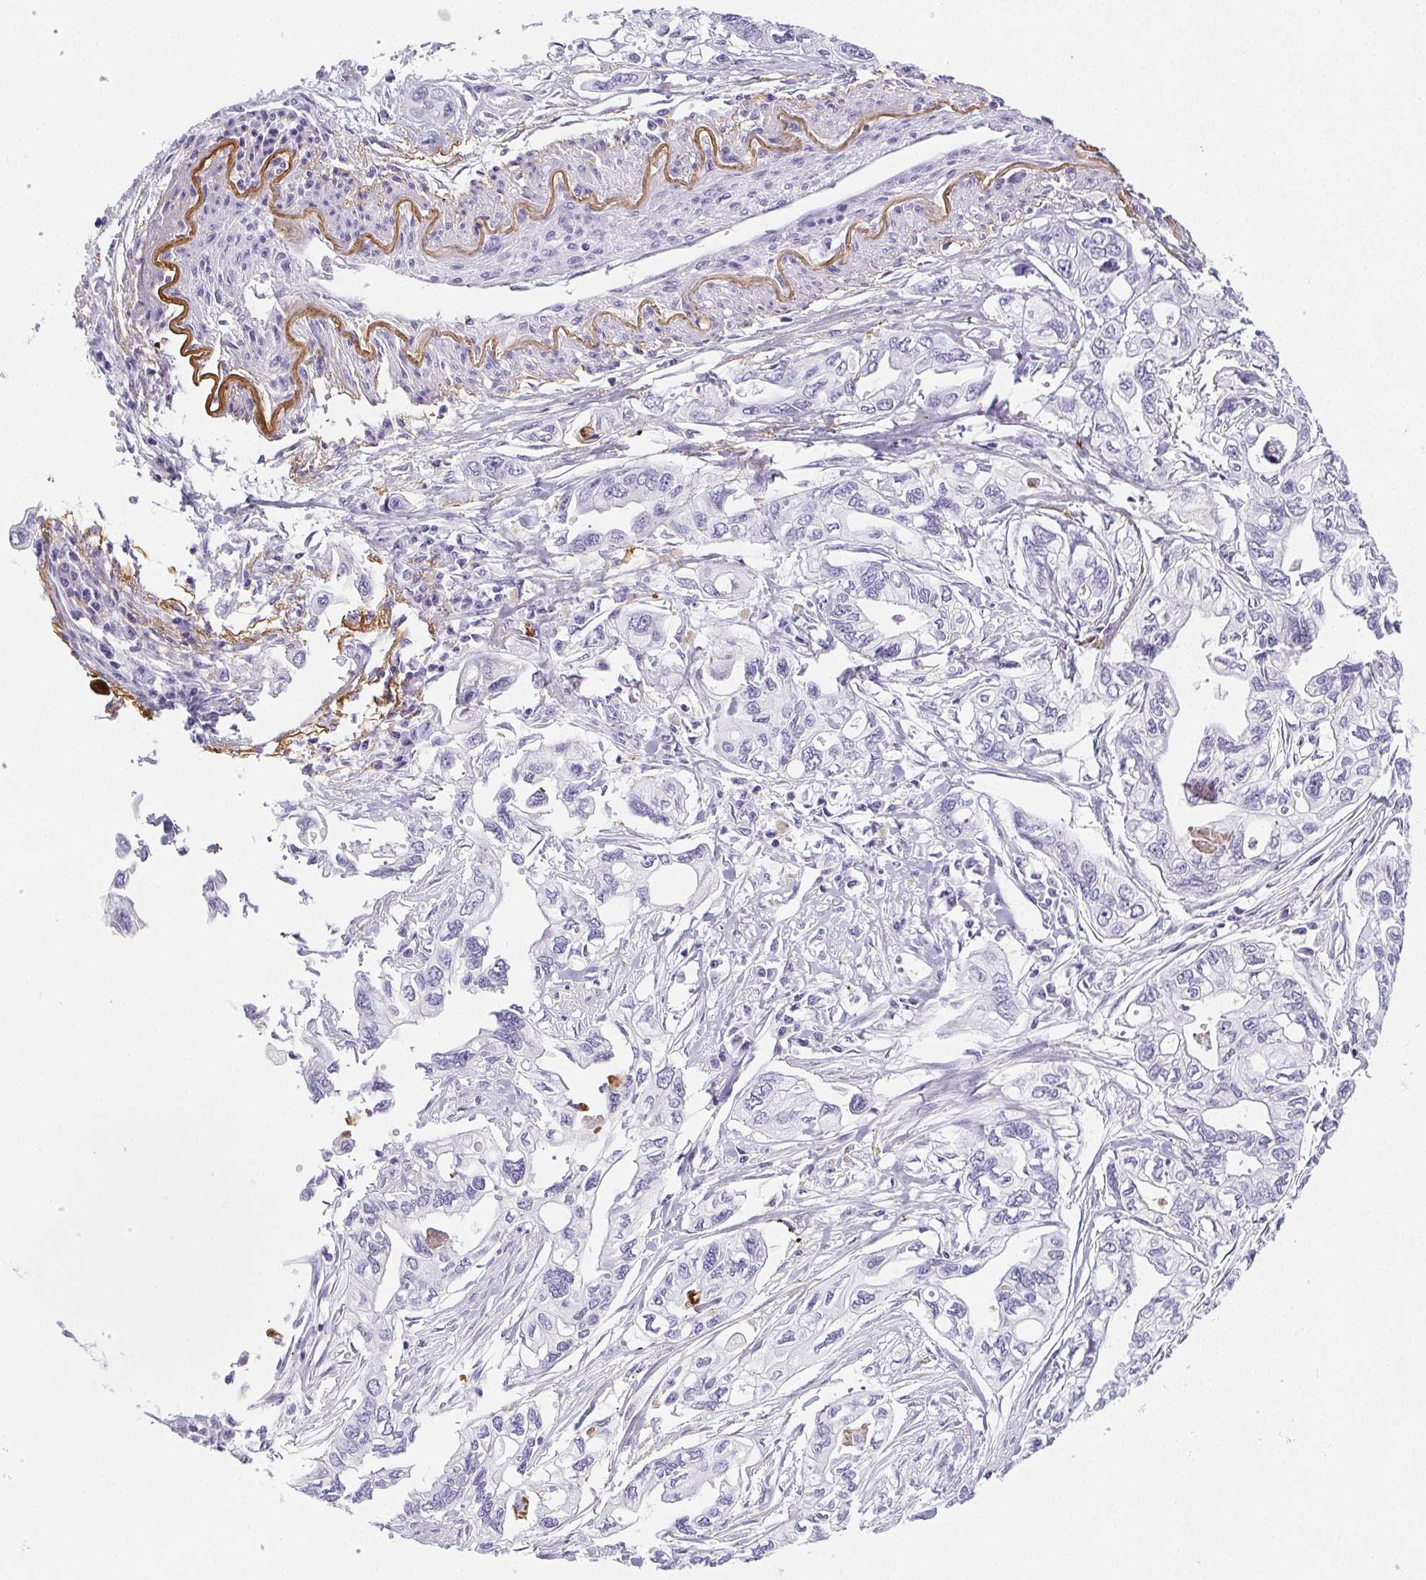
{"staining": {"intensity": "negative", "quantity": "none", "location": "none"}, "tissue": "pancreatic cancer", "cell_type": "Tumor cells", "image_type": "cancer", "snomed": [{"axis": "morphology", "description": "Adenocarcinoma, NOS"}, {"axis": "topography", "description": "Pancreas"}], "caption": "Tumor cells show no significant staining in pancreatic adenocarcinoma.", "gene": "VTN", "patient": {"sex": "male", "age": 68}}